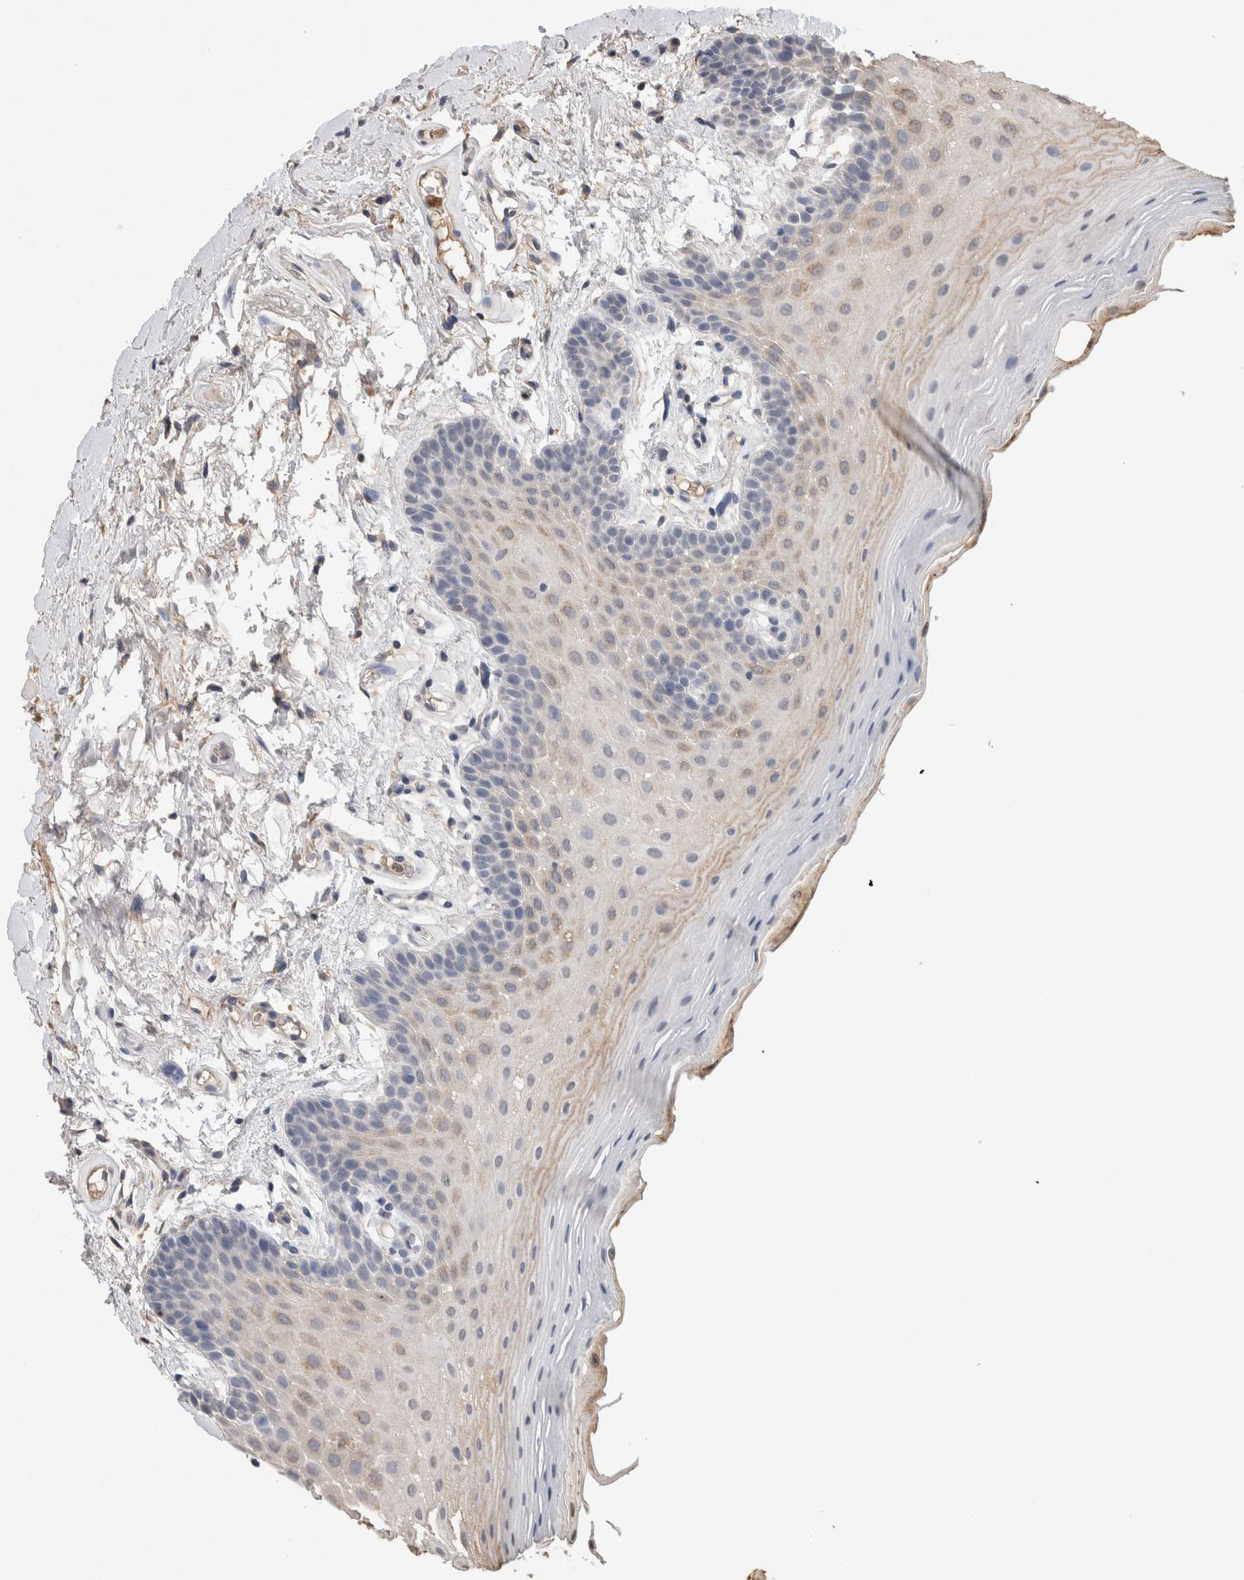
{"staining": {"intensity": "moderate", "quantity": "<25%", "location": "cytoplasmic/membranous"}, "tissue": "oral mucosa", "cell_type": "Squamous epithelial cells", "image_type": "normal", "snomed": [{"axis": "morphology", "description": "Normal tissue, NOS"}, {"axis": "topography", "description": "Oral tissue"}], "caption": "High-power microscopy captured an IHC histopathology image of unremarkable oral mucosa, revealing moderate cytoplasmic/membranous expression in approximately <25% of squamous epithelial cells.", "gene": "FABP7", "patient": {"sex": "male", "age": 62}}